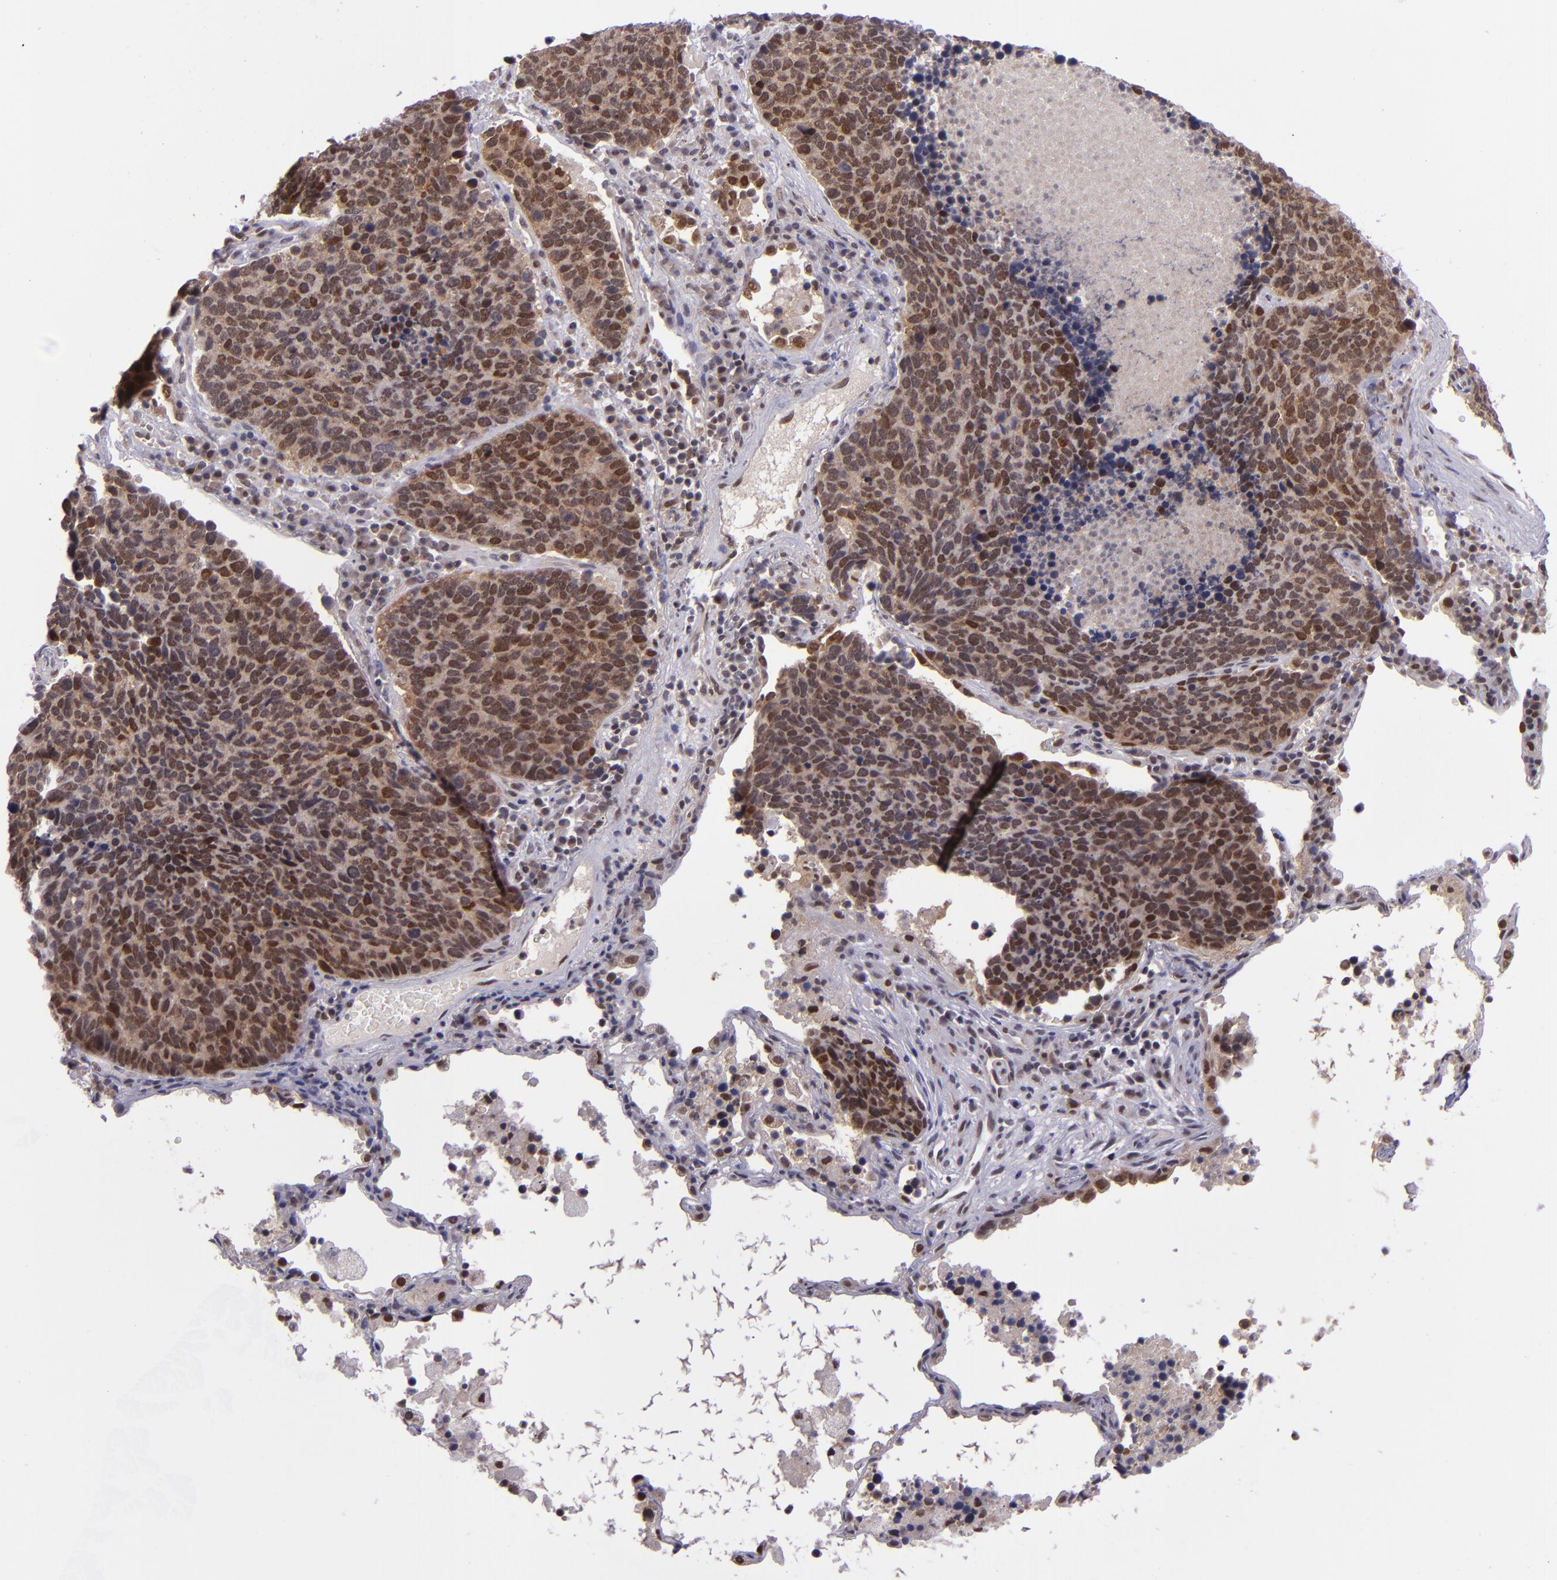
{"staining": {"intensity": "moderate", "quantity": ">75%", "location": "cytoplasmic/membranous,nuclear"}, "tissue": "lung cancer", "cell_type": "Tumor cells", "image_type": "cancer", "snomed": [{"axis": "morphology", "description": "Neoplasm, malignant, NOS"}, {"axis": "topography", "description": "Lung"}], "caption": "Immunohistochemistry histopathology image of neoplastic tissue: lung neoplasm (malignant) stained using IHC exhibits medium levels of moderate protein expression localized specifically in the cytoplasmic/membranous and nuclear of tumor cells, appearing as a cytoplasmic/membranous and nuclear brown color.", "gene": "BAG1", "patient": {"sex": "female", "age": 75}}